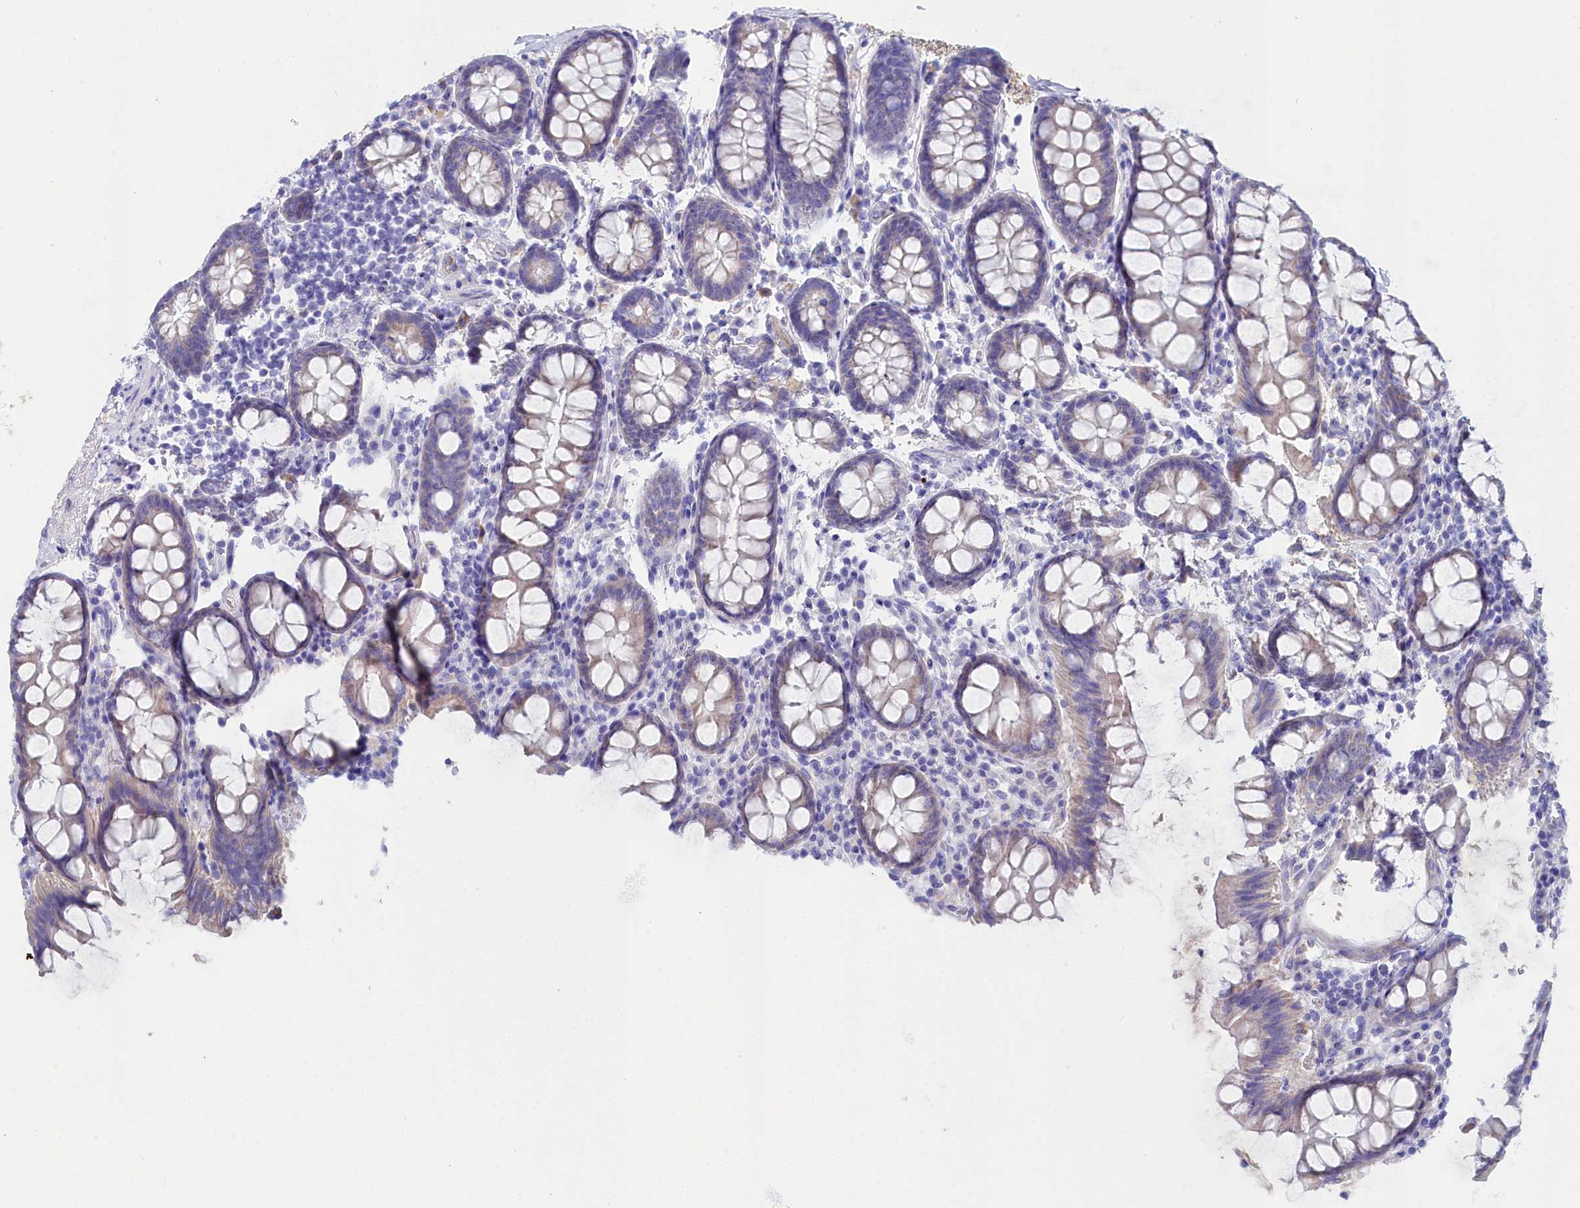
{"staining": {"intensity": "negative", "quantity": "none", "location": "none"}, "tissue": "colon", "cell_type": "Endothelial cells", "image_type": "normal", "snomed": [{"axis": "morphology", "description": "Normal tissue, NOS"}, {"axis": "topography", "description": "Colon"}], "caption": "An IHC photomicrograph of normal colon is shown. There is no staining in endothelial cells of colon.", "gene": "SLC49A3", "patient": {"sex": "female", "age": 79}}